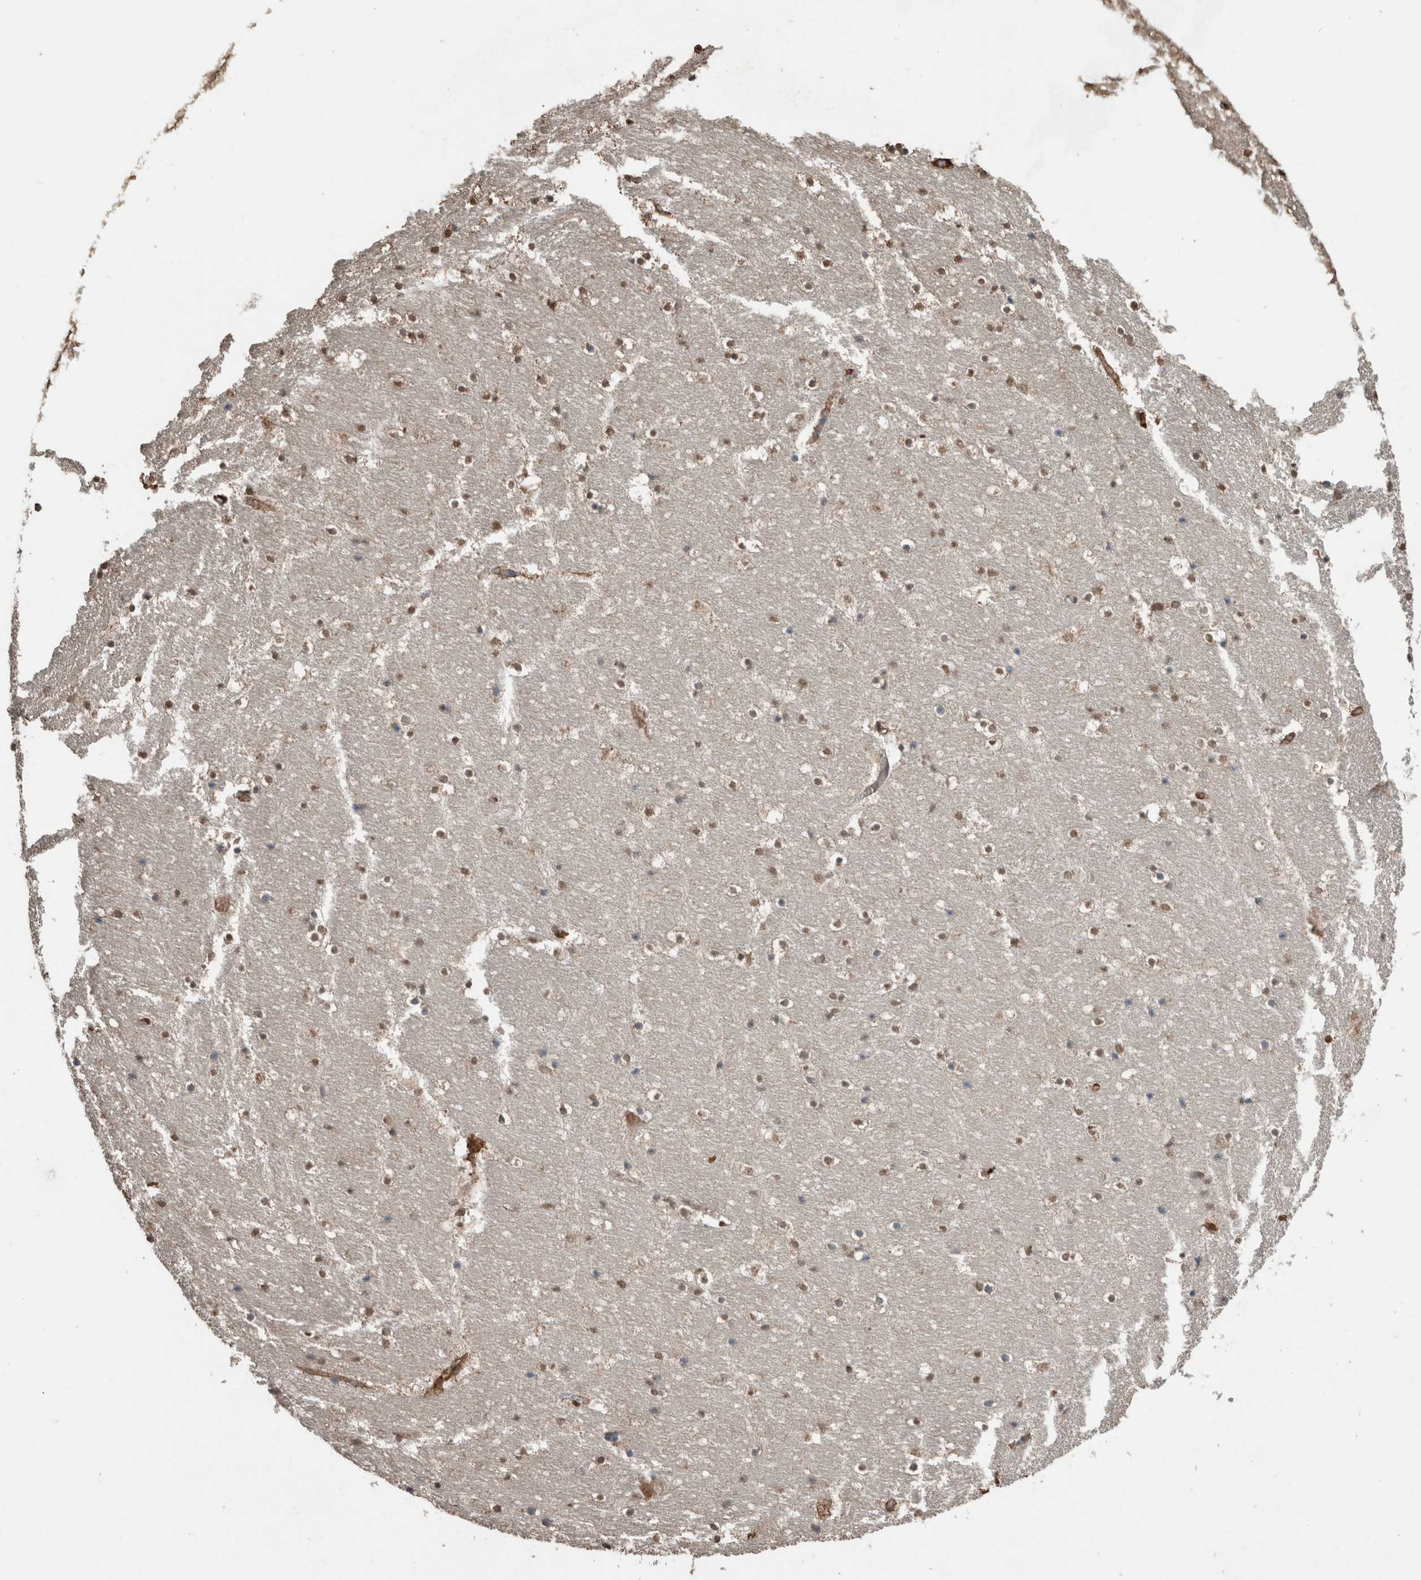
{"staining": {"intensity": "weak", "quantity": "<25%", "location": "nuclear"}, "tissue": "hippocampus", "cell_type": "Glial cells", "image_type": "normal", "snomed": [{"axis": "morphology", "description": "Normal tissue, NOS"}, {"axis": "topography", "description": "Hippocampus"}], "caption": "Glial cells show no significant protein staining in benign hippocampus. (Stains: DAB (3,3'-diaminobenzidine) immunohistochemistry with hematoxylin counter stain, Microscopy: brightfield microscopy at high magnification).", "gene": "S100A10", "patient": {"sex": "male", "age": 45}}